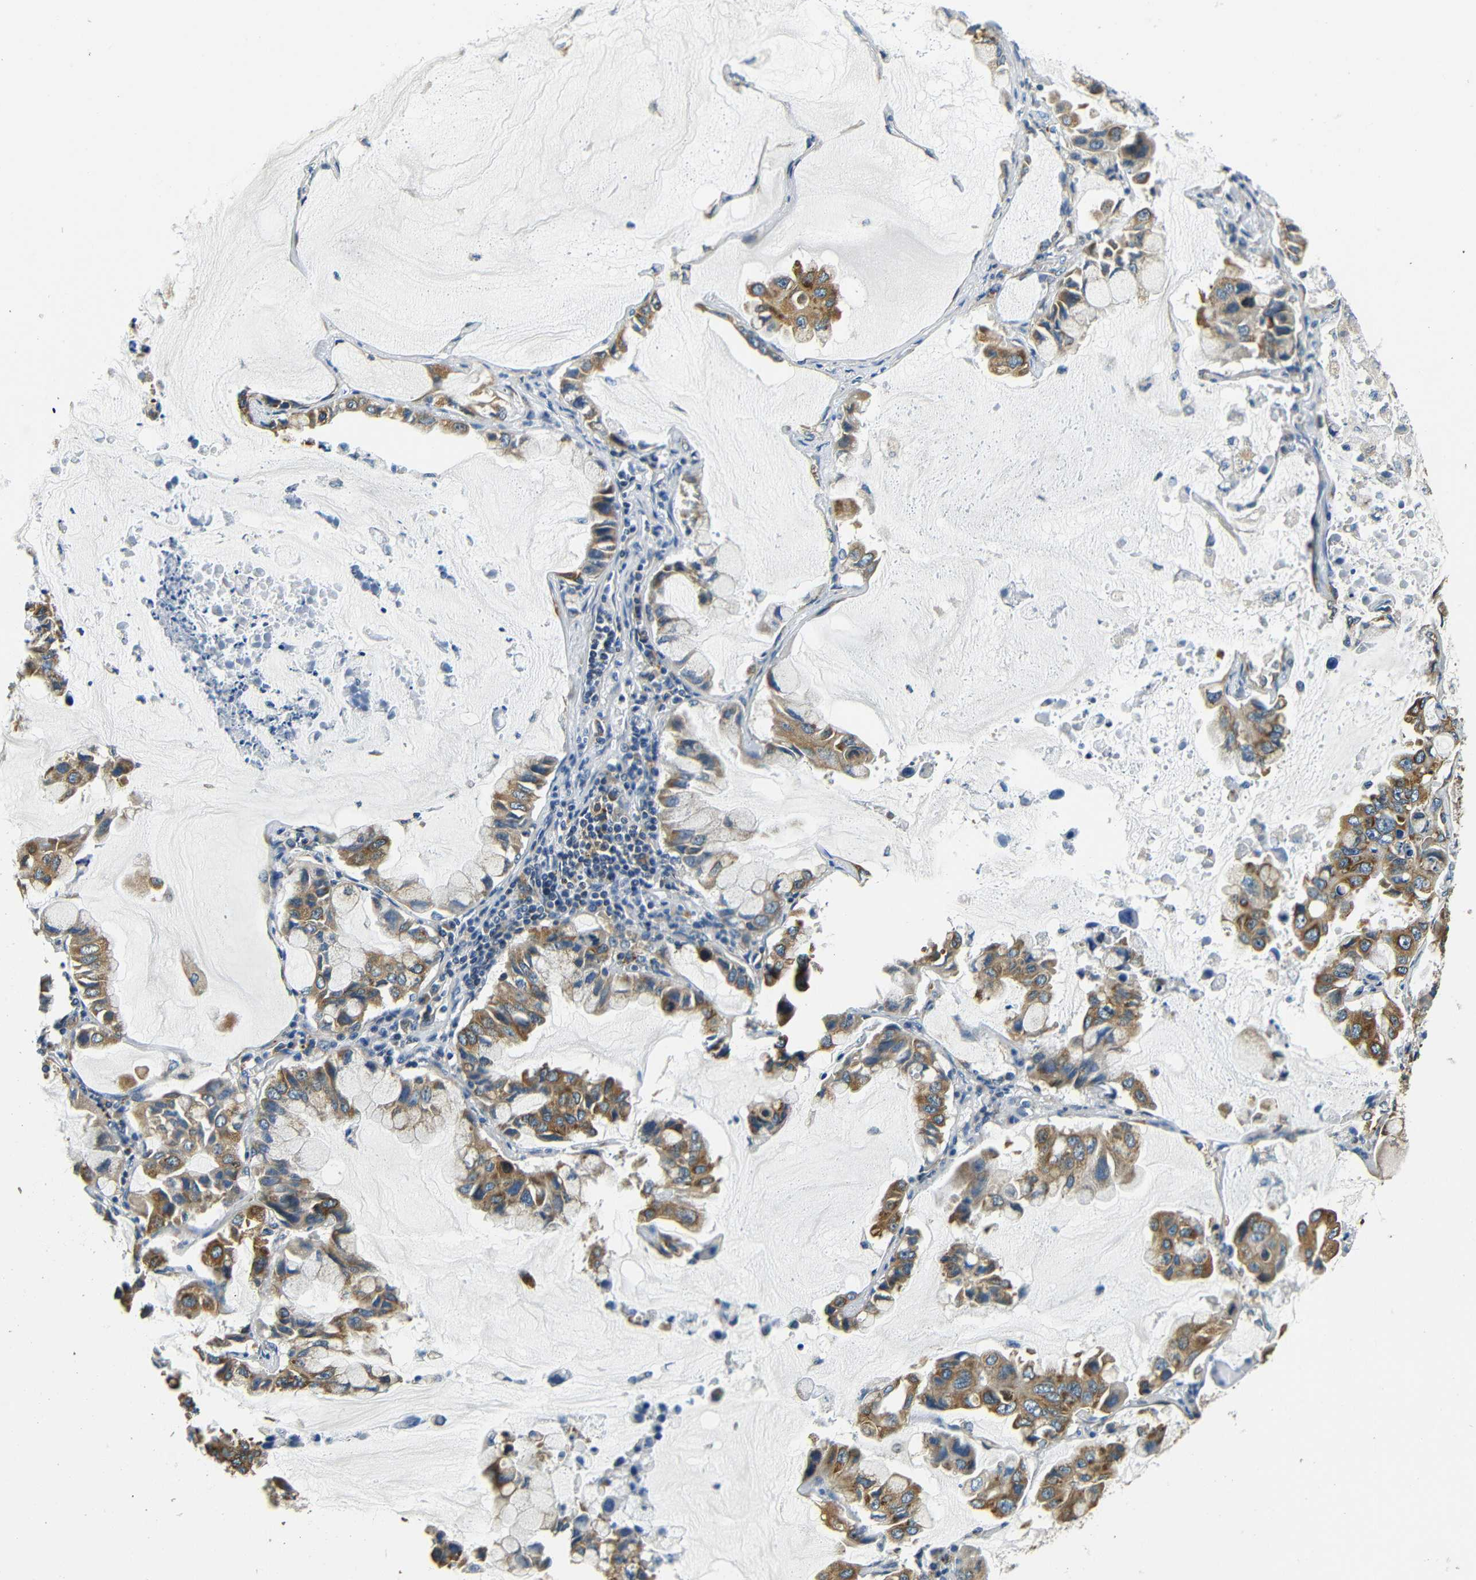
{"staining": {"intensity": "moderate", "quantity": ">75%", "location": "cytoplasmic/membranous"}, "tissue": "lung cancer", "cell_type": "Tumor cells", "image_type": "cancer", "snomed": [{"axis": "morphology", "description": "Adenocarcinoma, NOS"}, {"axis": "topography", "description": "Lung"}], "caption": "A brown stain highlights moderate cytoplasmic/membranous staining of a protein in human adenocarcinoma (lung) tumor cells.", "gene": "VAPB", "patient": {"sex": "male", "age": 64}}